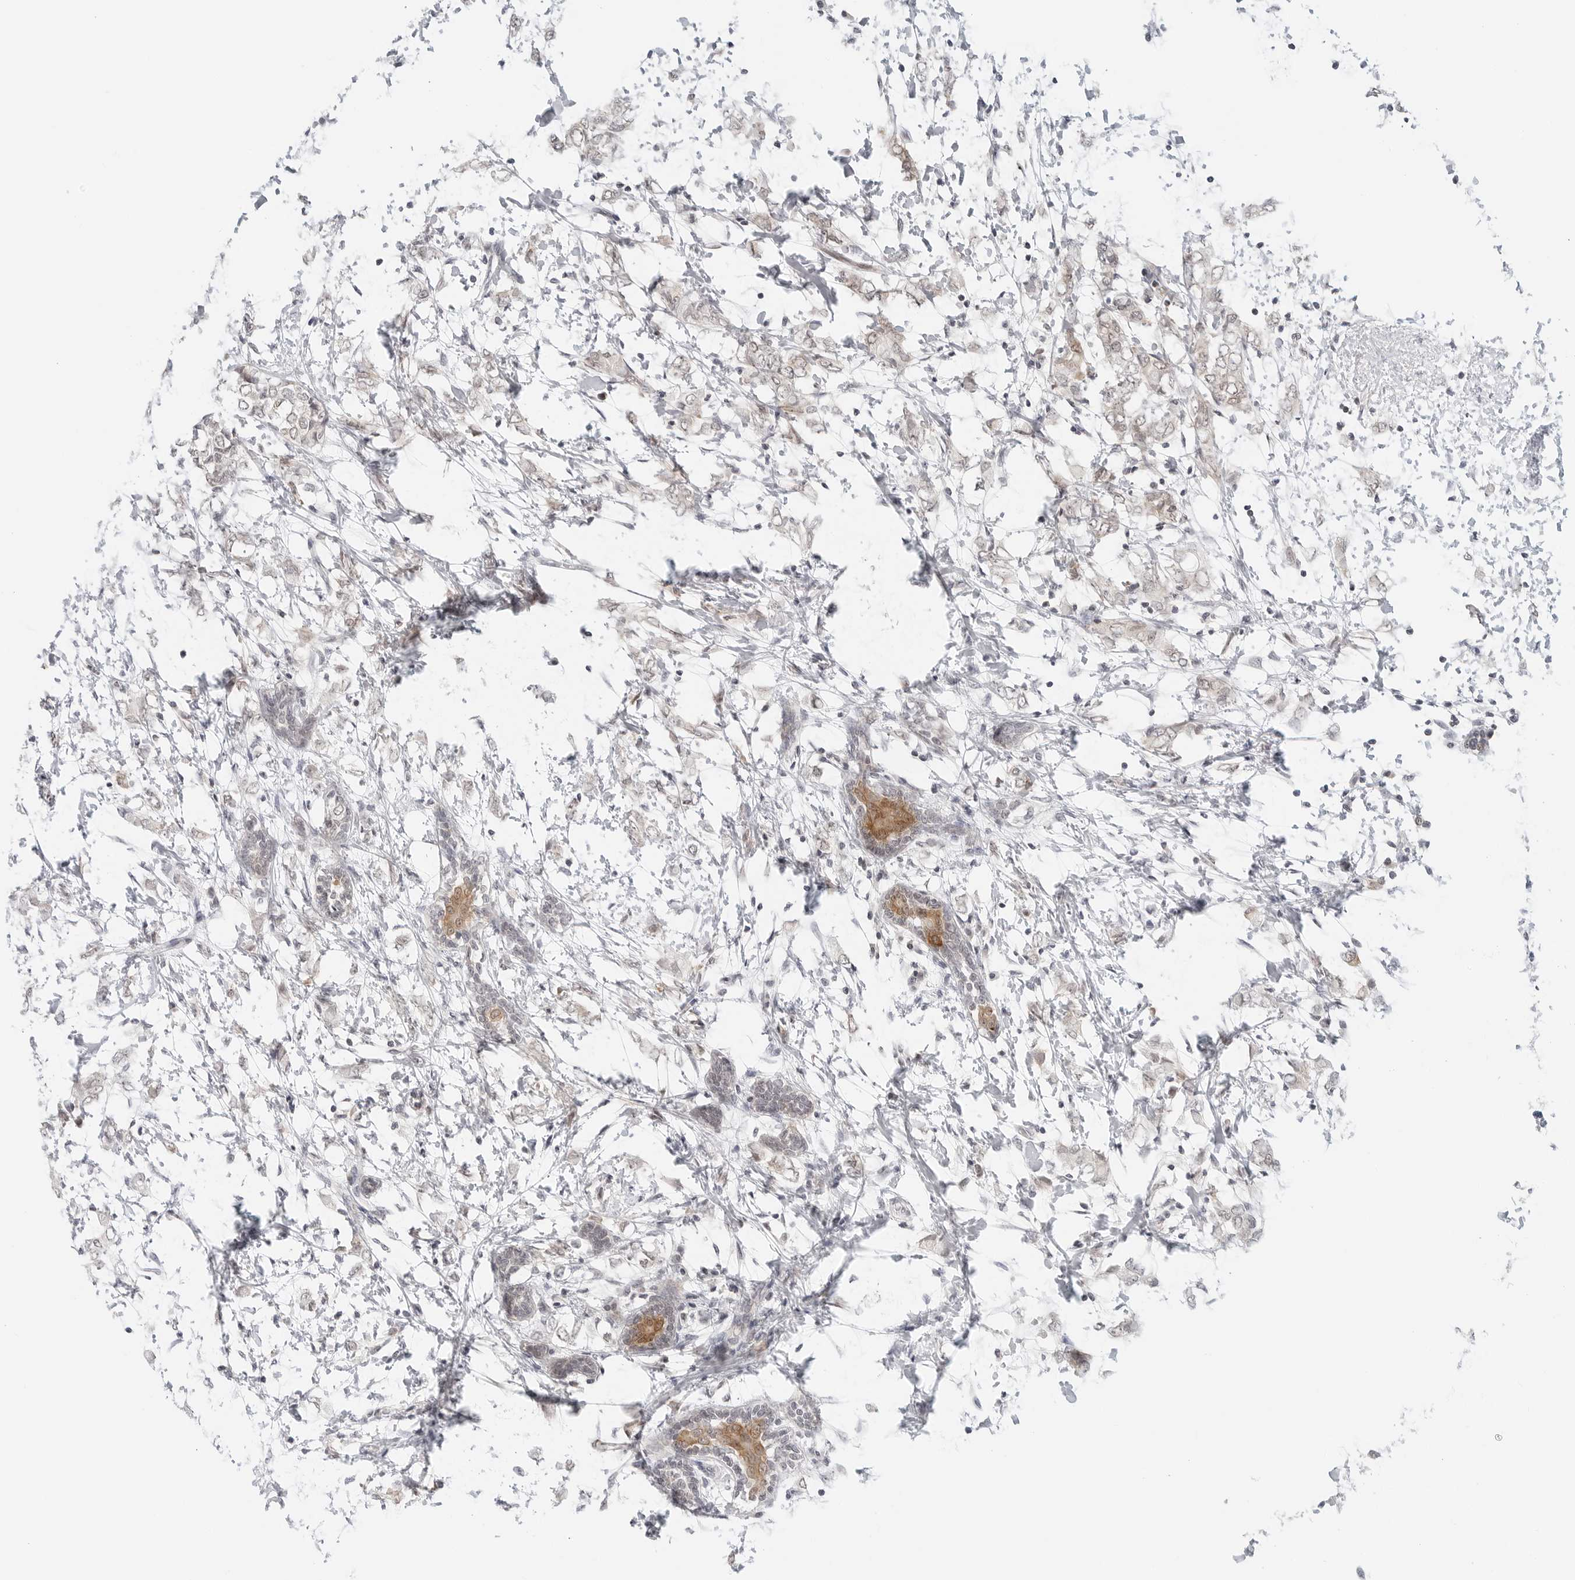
{"staining": {"intensity": "weak", "quantity": "<25%", "location": "cytoplasmic/membranous"}, "tissue": "breast cancer", "cell_type": "Tumor cells", "image_type": "cancer", "snomed": [{"axis": "morphology", "description": "Normal tissue, NOS"}, {"axis": "morphology", "description": "Lobular carcinoma"}, {"axis": "topography", "description": "Breast"}], "caption": "Human breast cancer stained for a protein using immunohistochemistry shows no staining in tumor cells.", "gene": "METAP1", "patient": {"sex": "female", "age": 47}}